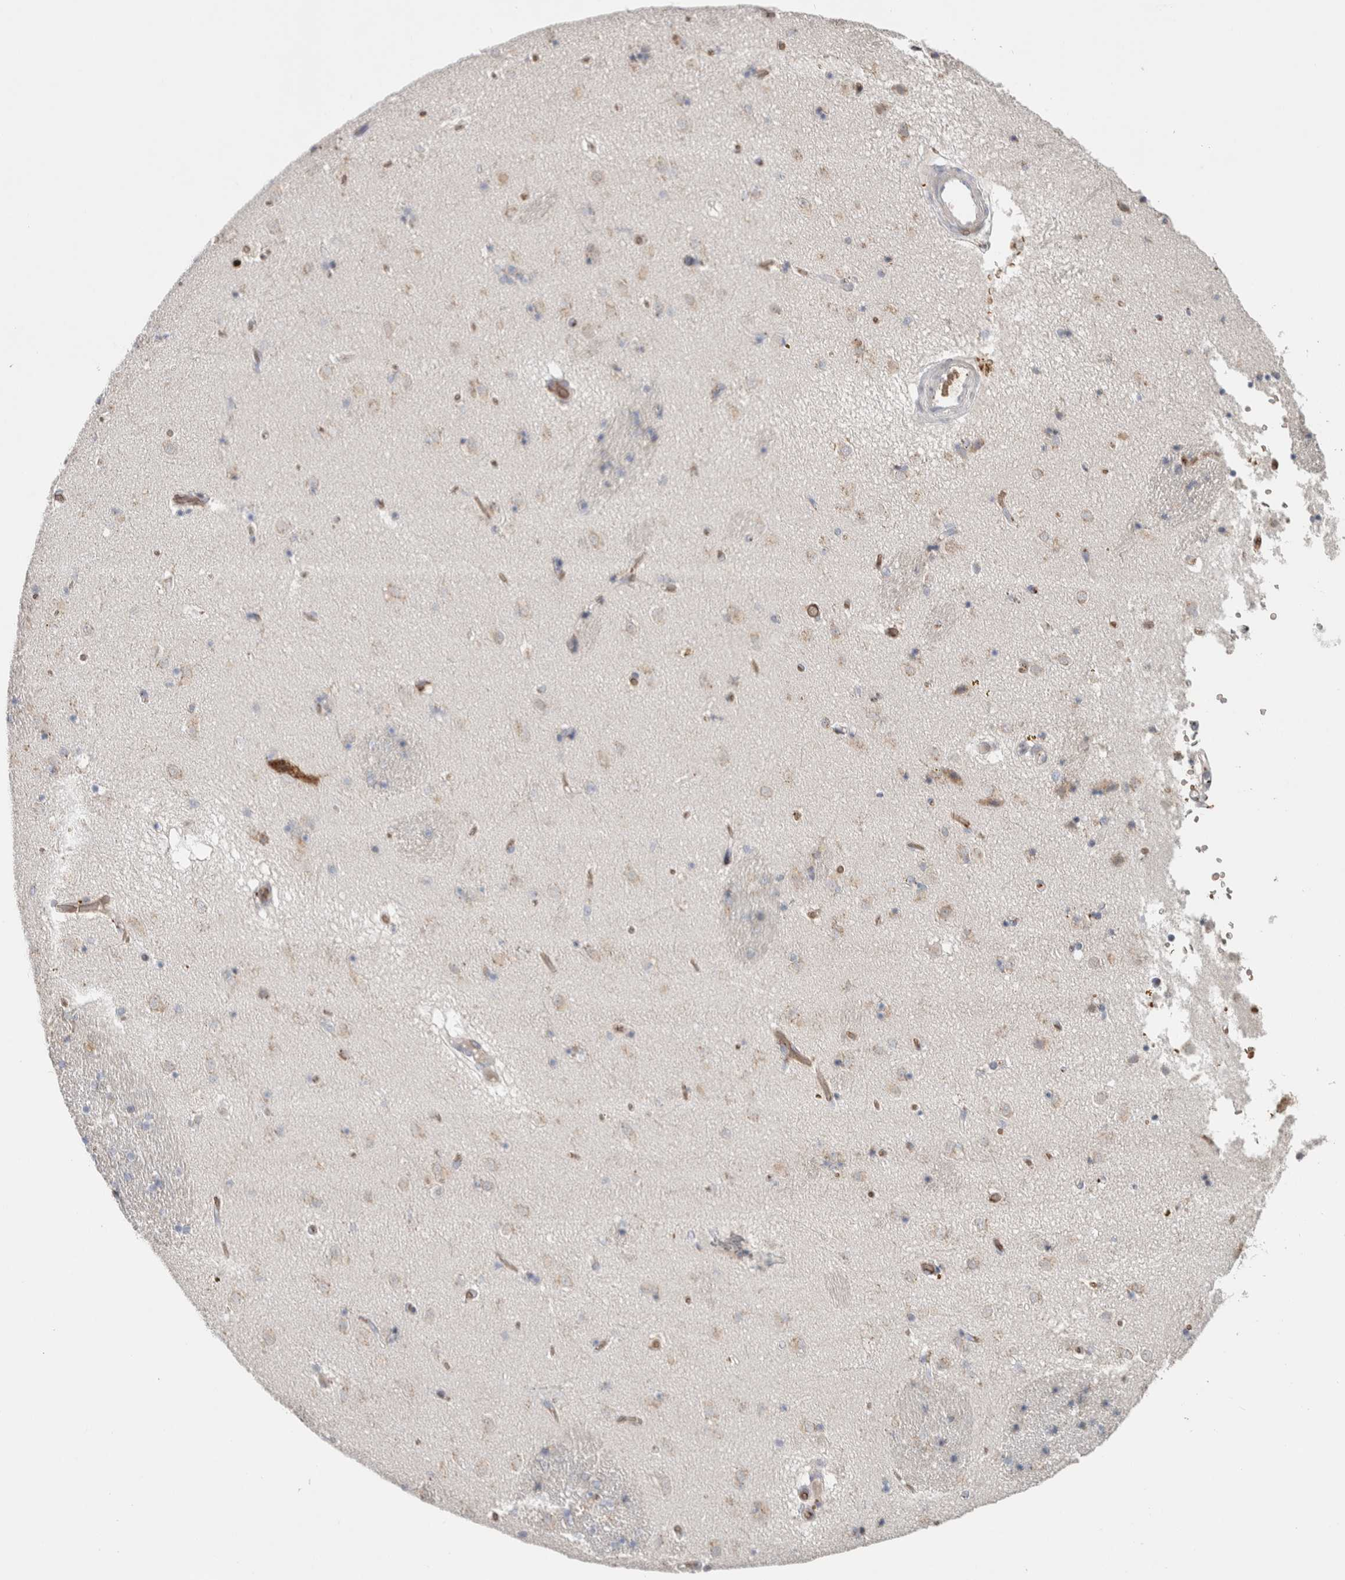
{"staining": {"intensity": "weak", "quantity": "25%-75%", "location": "cytoplasmic/membranous"}, "tissue": "caudate", "cell_type": "Glial cells", "image_type": "normal", "snomed": [{"axis": "morphology", "description": "Normal tissue, NOS"}, {"axis": "topography", "description": "Lateral ventricle wall"}], "caption": "This is a photomicrograph of immunohistochemistry staining of benign caudate, which shows weak expression in the cytoplasmic/membranous of glial cells.", "gene": "SLC38A10", "patient": {"sex": "male", "age": 70}}